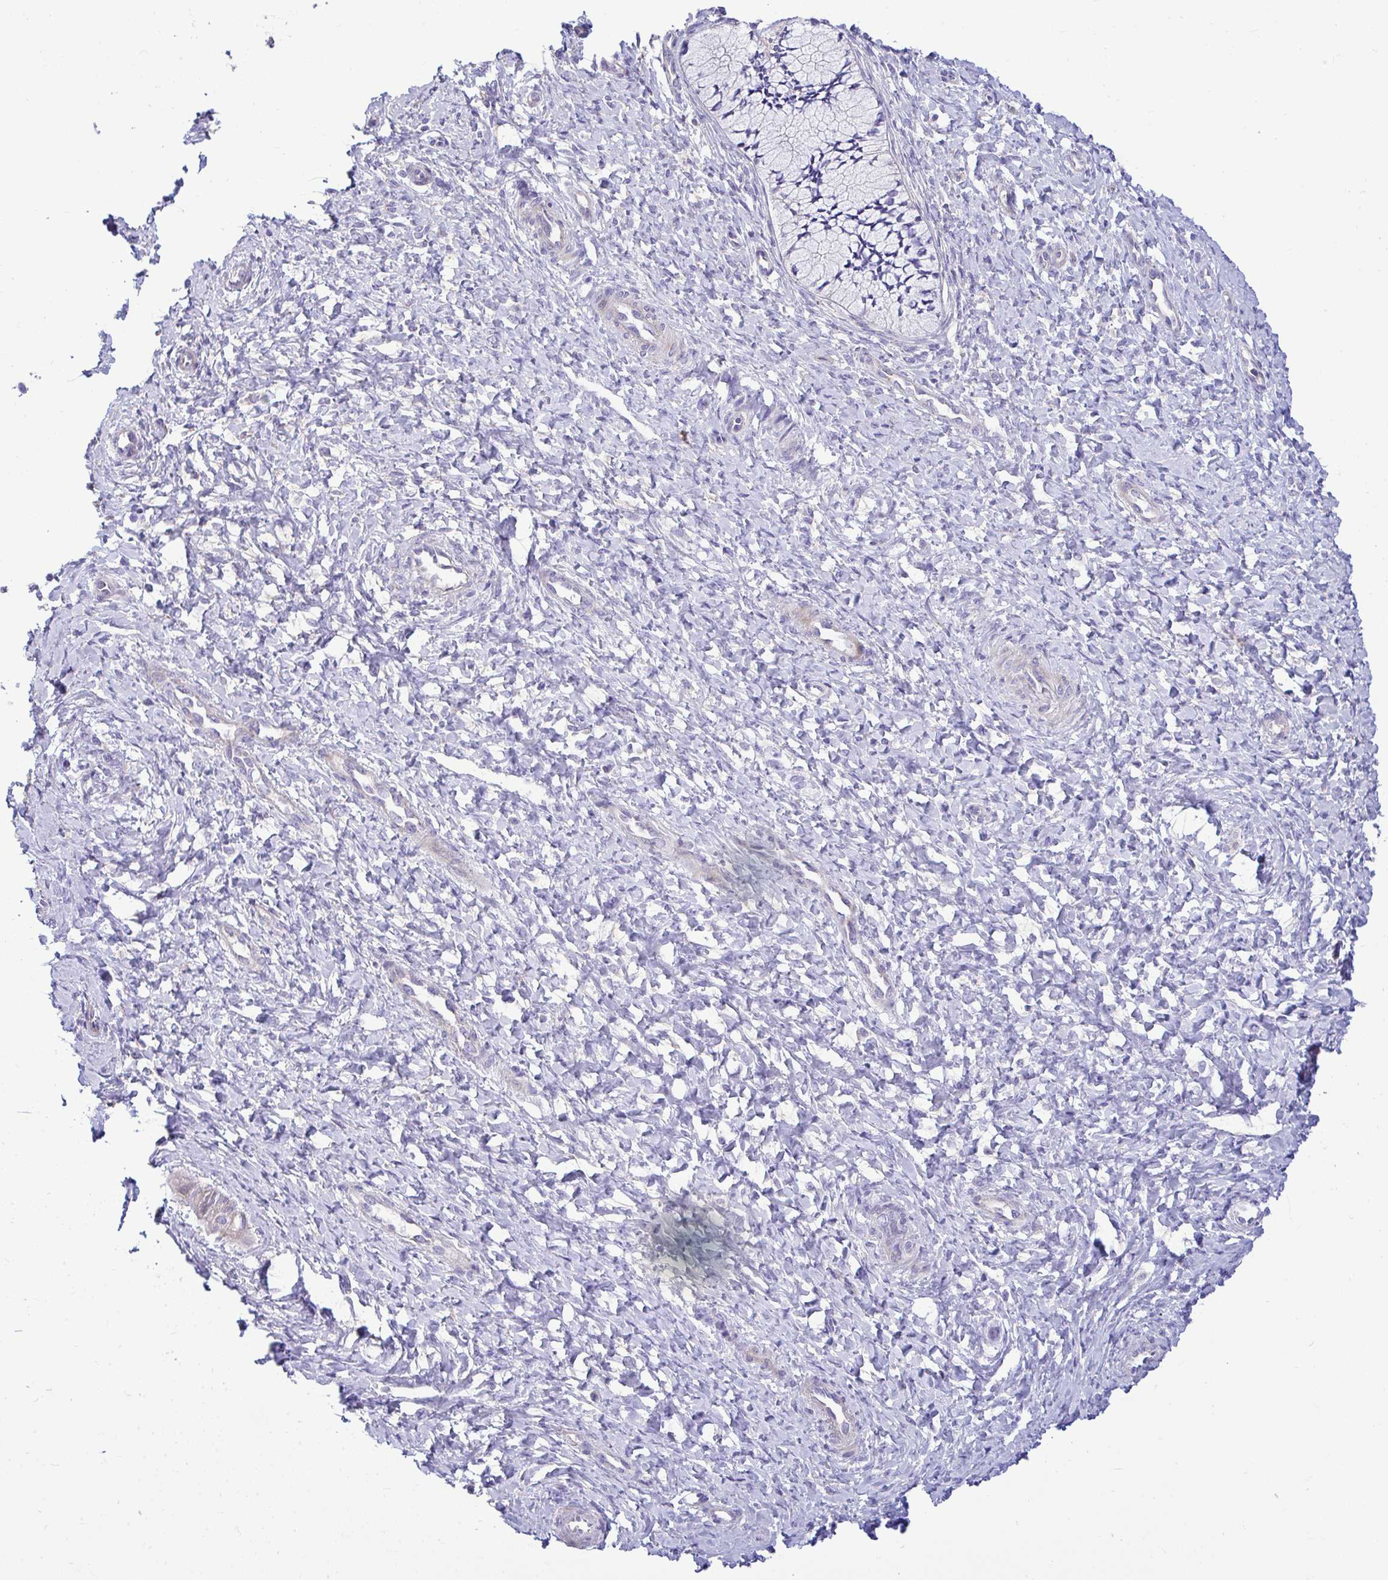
{"staining": {"intensity": "negative", "quantity": "none", "location": "none"}, "tissue": "cervix", "cell_type": "Glandular cells", "image_type": "normal", "snomed": [{"axis": "morphology", "description": "Normal tissue, NOS"}, {"axis": "topography", "description": "Cervix"}], "caption": "Immunohistochemical staining of unremarkable human cervix demonstrates no significant expression in glandular cells. (Brightfield microscopy of DAB (3,3'-diaminobenzidine) immunohistochemistry at high magnification).", "gene": "MRPS16", "patient": {"sex": "female", "age": 37}}